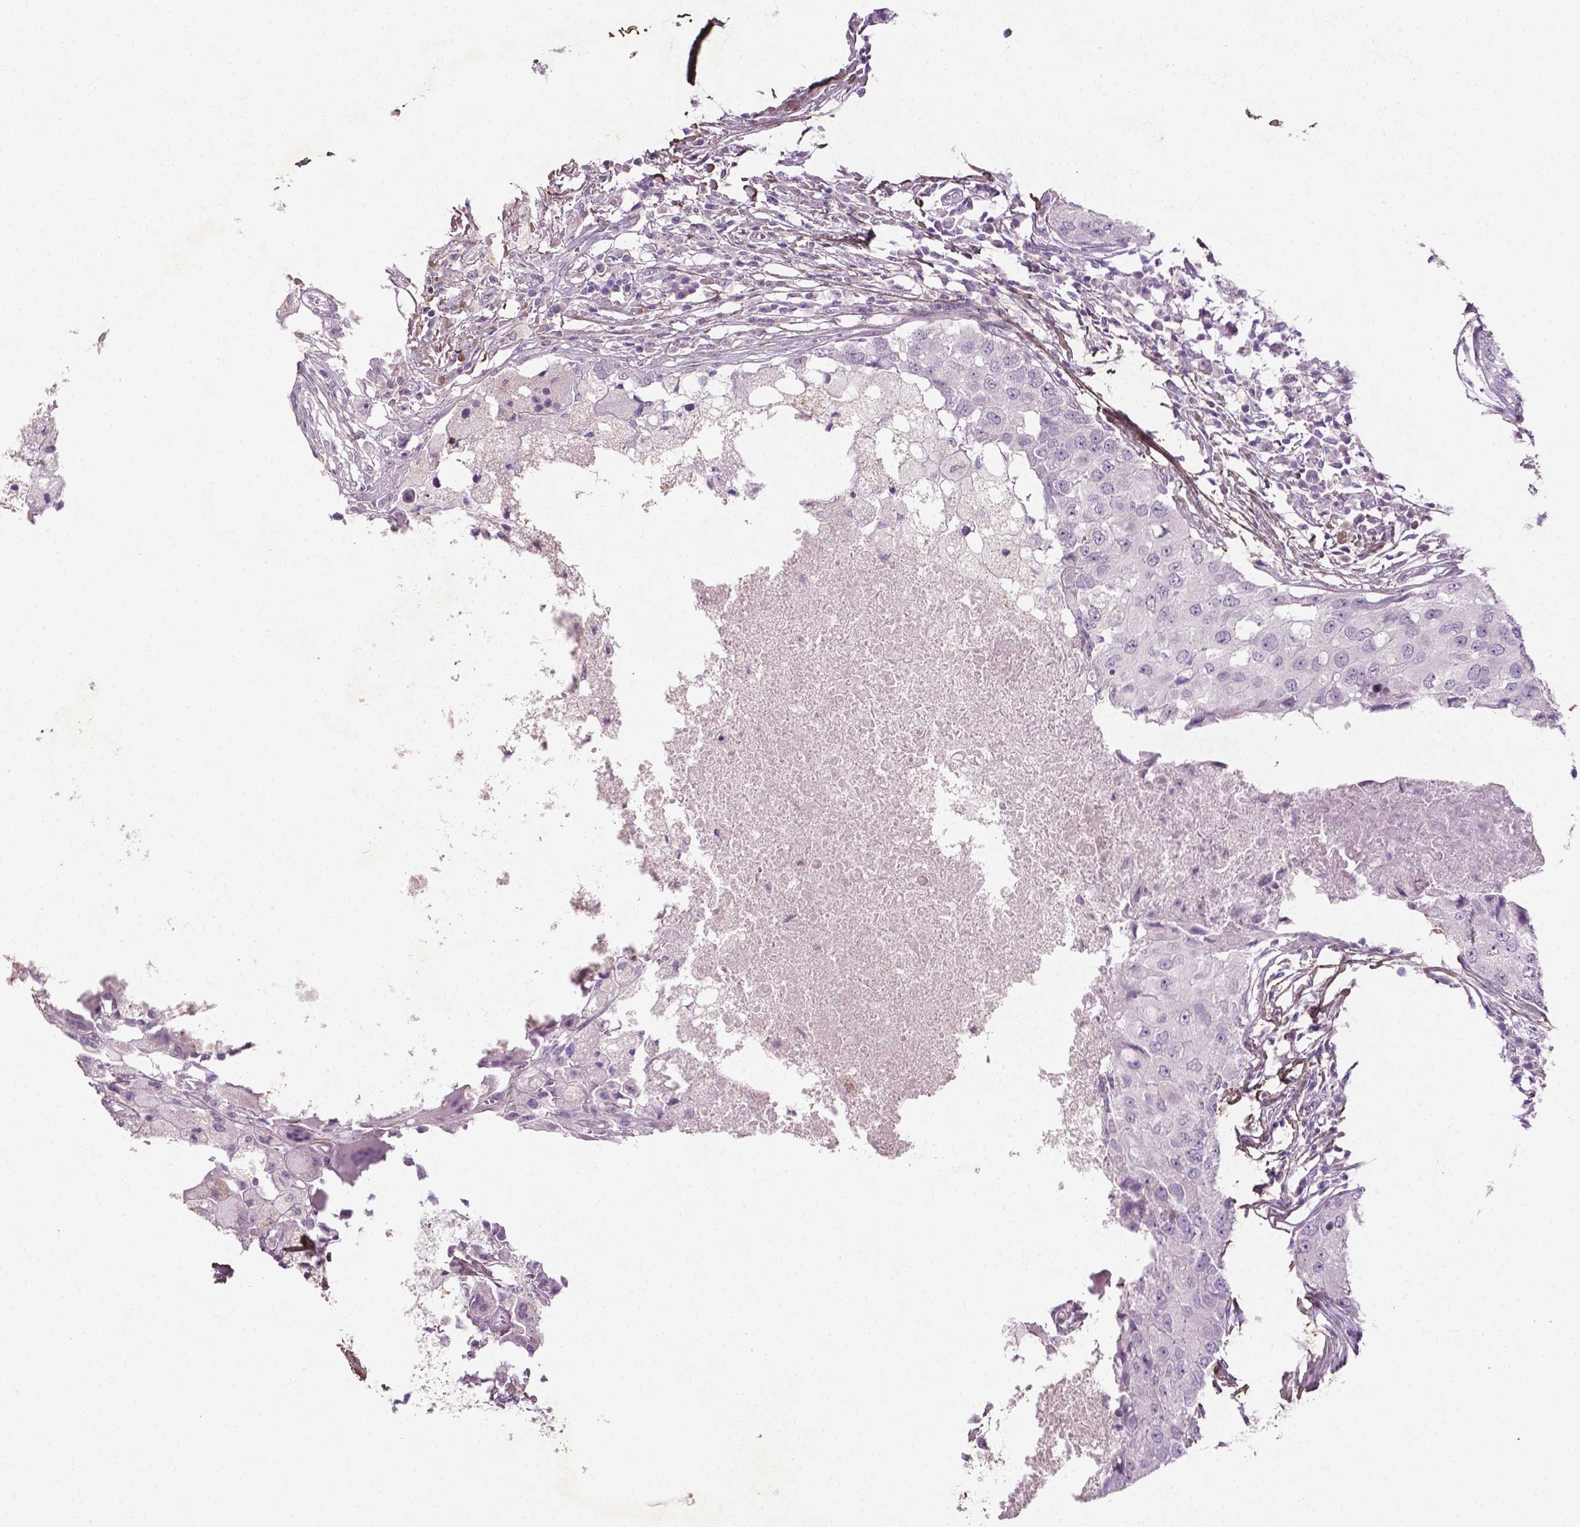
{"staining": {"intensity": "negative", "quantity": "none", "location": "none"}, "tissue": "breast cancer", "cell_type": "Tumor cells", "image_type": "cancer", "snomed": [{"axis": "morphology", "description": "Duct carcinoma"}, {"axis": "topography", "description": "Breast"}], "caption": "Breast invasive ductal carcinoma was stained to show a protein in brown. There is no significant staining in tumor cells.", "gene": "DLG2", "patient": {"sex": "female", "age": 27}}